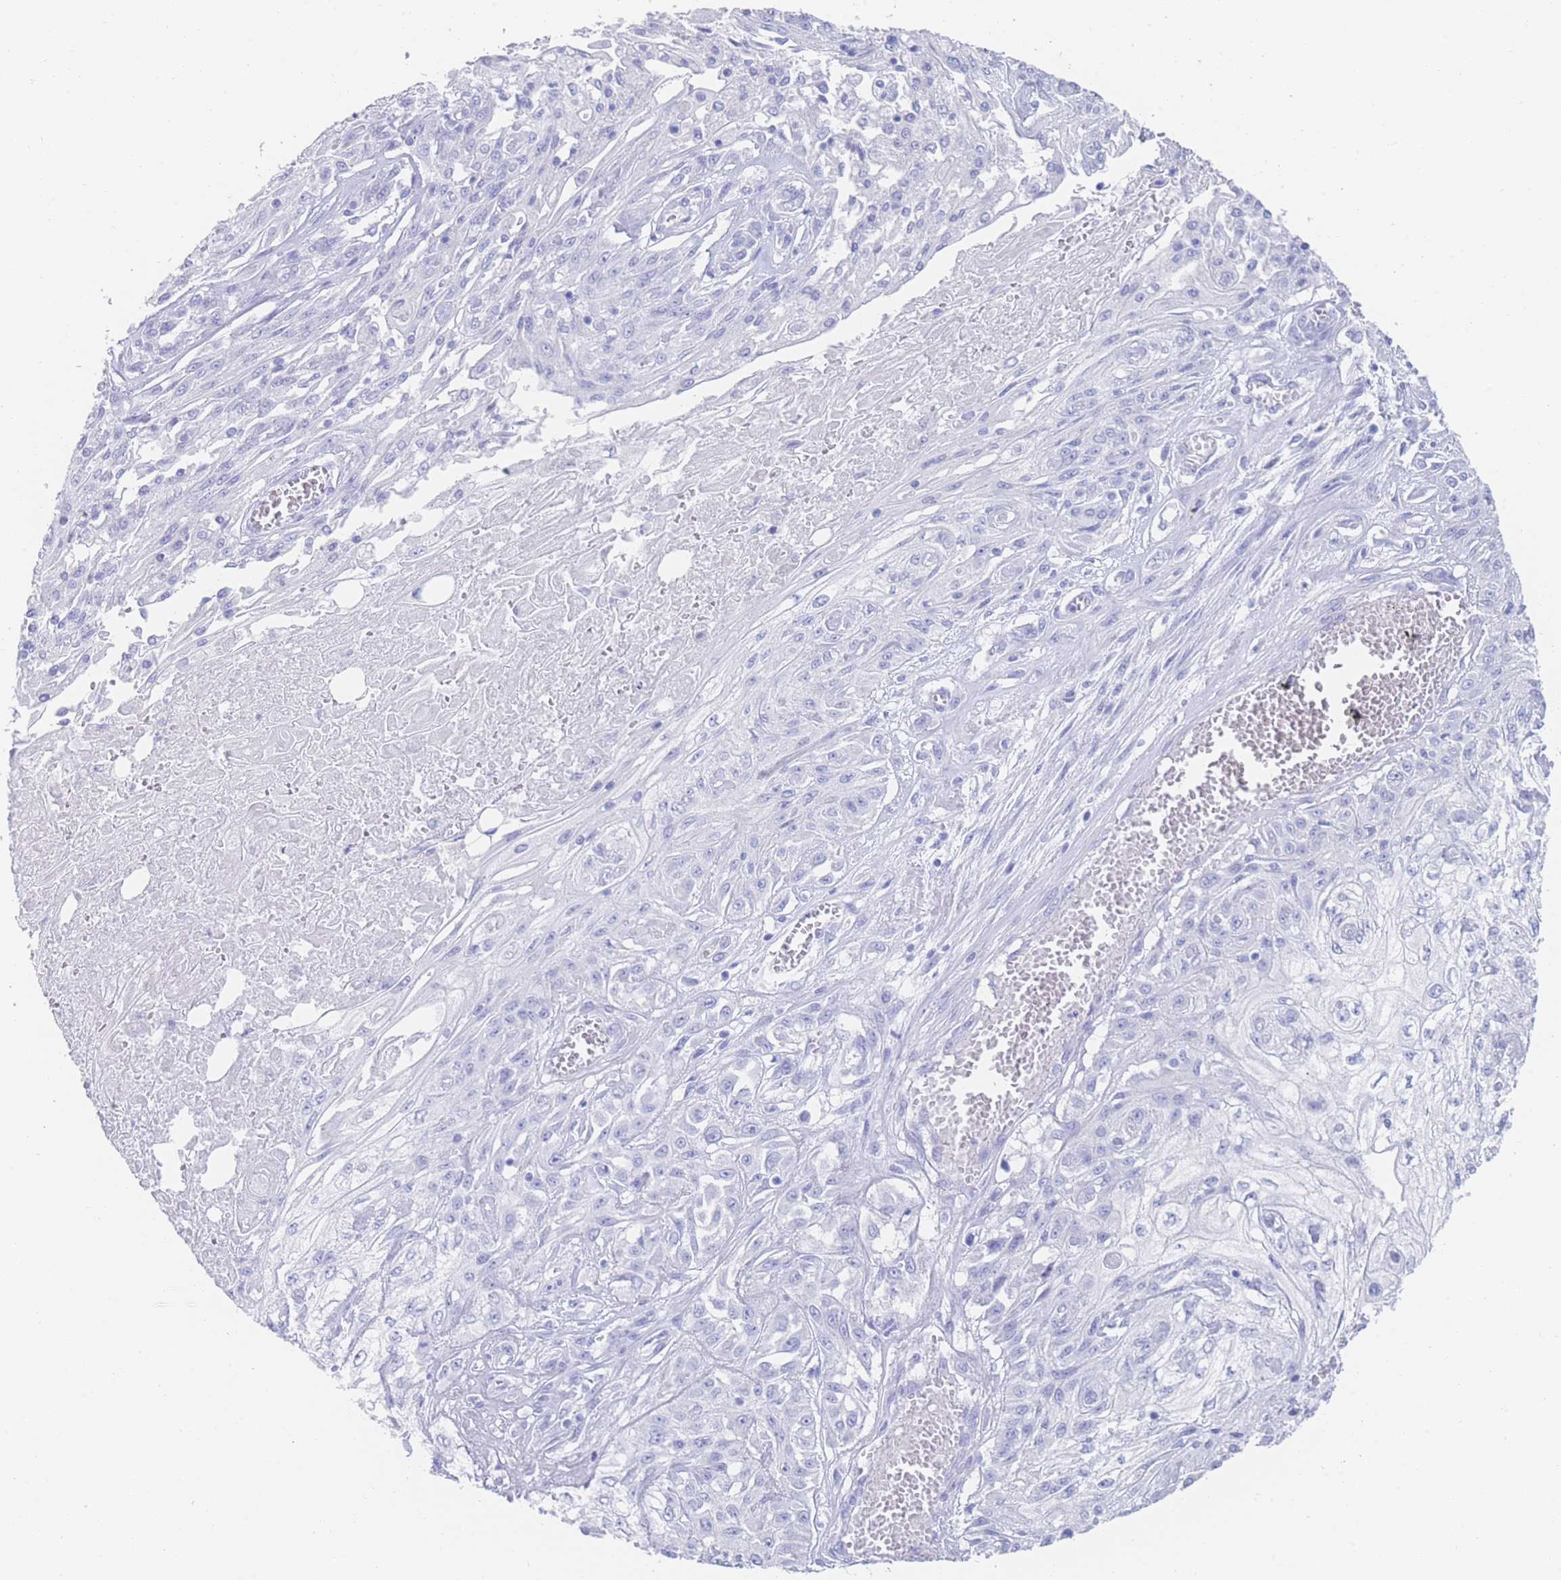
{"staining": {"intensity": "negative", "quantity": "none", "location": "none"}, "tissue": "skin cancer", "cell_type": "Tumor cells", "image_type": "cancer", "snomed": [{"axis": "morphology", "description": "Squamous cell carcinoma, NOS"}, {"axis": "morphology", "description": "Squamous cell carcinoma, metastatic, NOS"}, {"axis": "topography", "description": "Skin"}, {"axis": "topography", "description": "Lymph node"}], "caption": "Immunohistochemical staining of skin cancer displays no significant staining in tumor cells.", "gene": "LRRC37A", "patient": {"sex": "male", "age": 75}}